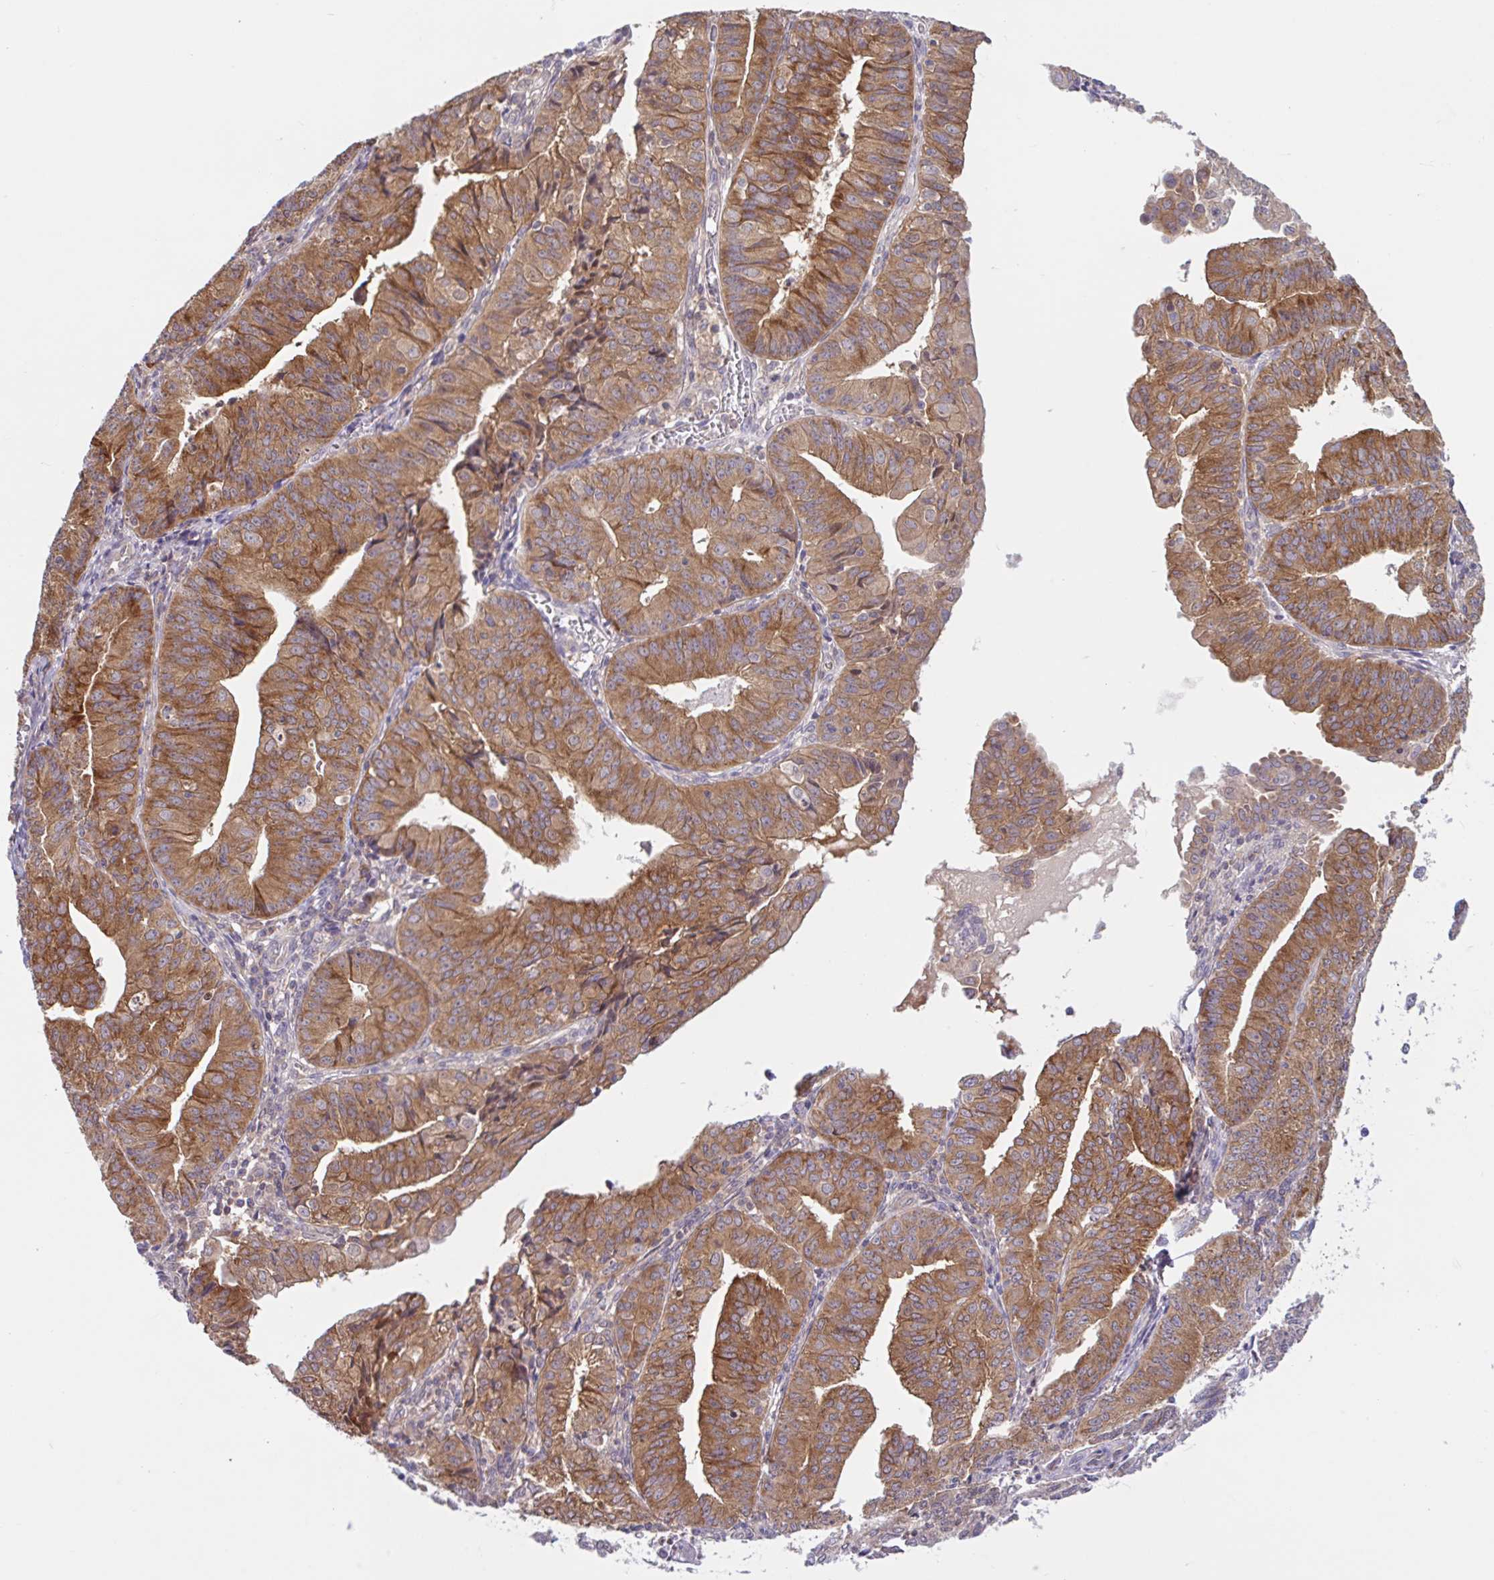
{"staining": {"intensity": "moderate", "quantity": ">75%", "location": "cytoplasmic/membranous"}, "tissue": "endometrial cancer", "cell_type": "Tumor cells", "image_type": "cancer", "snomed": [{"axis": "morphology", "description": "Adenocarcinoma, NOS"}, {"axis": "topography", "description": "Endometrium"}], "caption": "Immunohistochemistry (IHC) of endometrial cancer exhibits medium levels of moderate cytoplasmic/membranous staining in about >75% of tumor cells. Nuclei are stained in blue.", "gene": "RALBP1", "patient": {"sex": "female", "age": 56}}